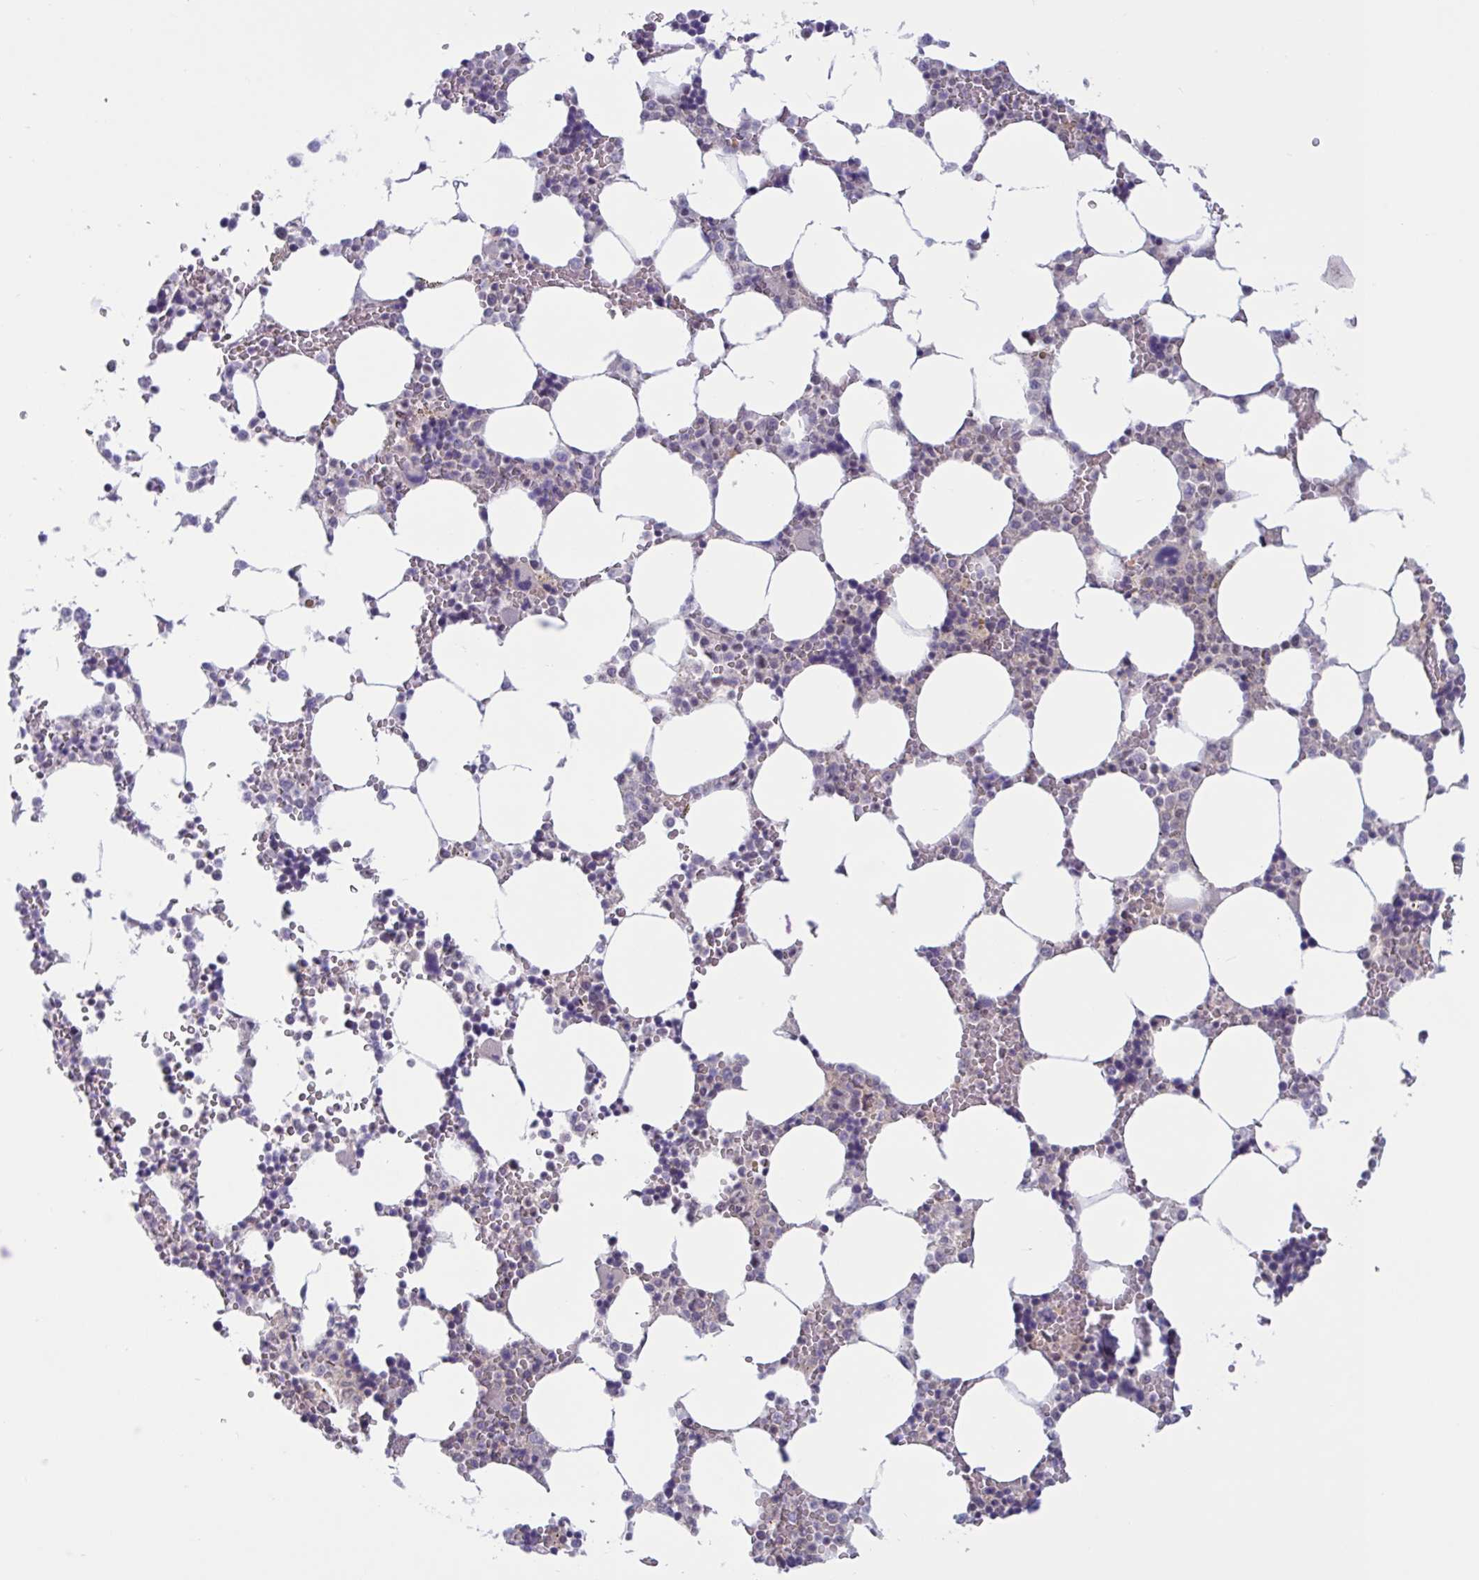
{"staining": {"intensity": "weak", "quantity": "<25%", "location": "nuclear"}, "tissue": "bone marrow", "cell_type": "Hematopoietic cells", "image_type": "normal", "snomed": [{"axis": "morphology", "description": "Normal tissue, NOS"}, {"axis": "topography", "description": "Bone marrow"}], "caption": "This micrograph is of normal bone marrow stained with IHC to label a protein in brown with the nuclei are counter-stained blue. There is no expression in hematopoietic cells.", "gene": "TSN", "patient": {"sex": "male", "age": 64}}